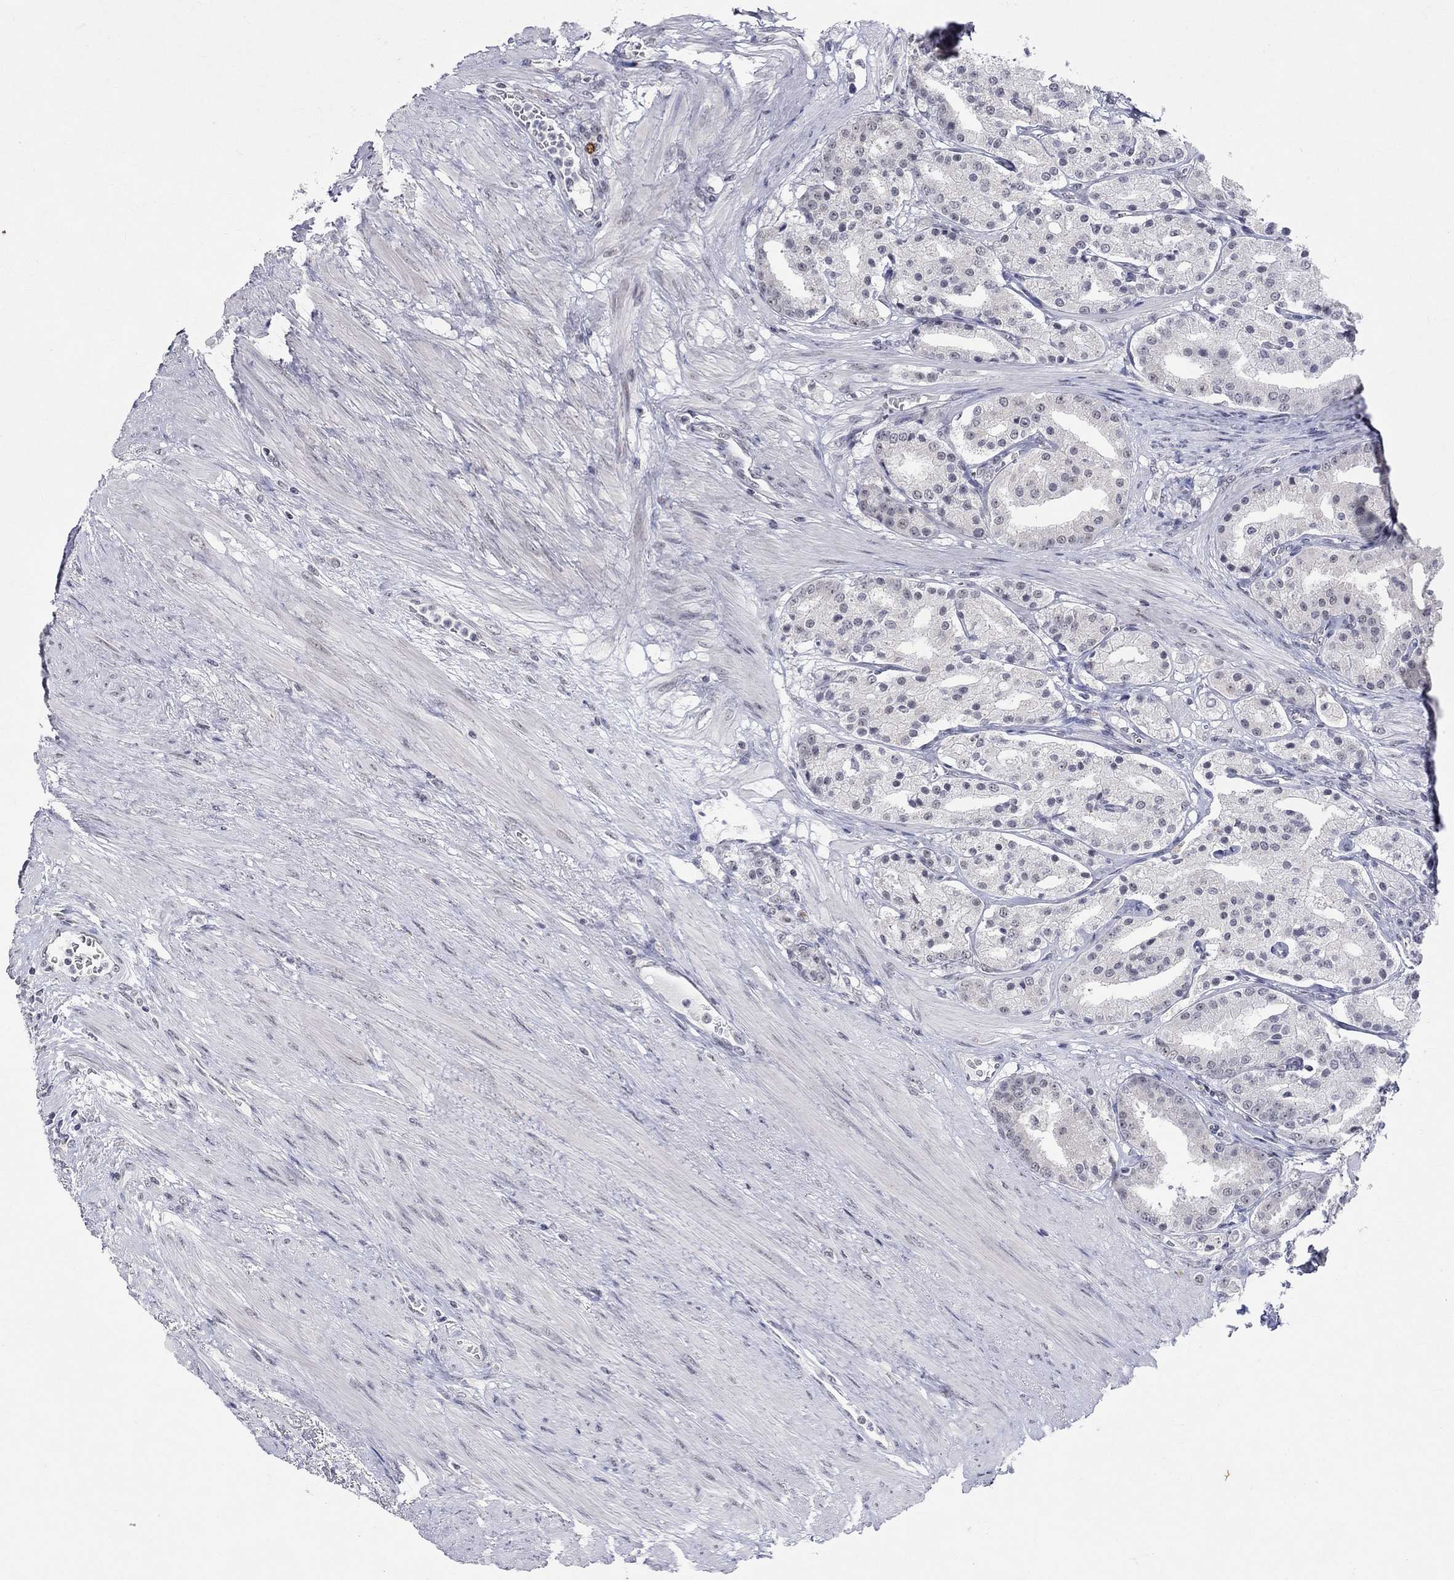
{"staining": {"intensity": "negative", "quantity": "none", "location": "none"}, "tissue": "prostate cancer", "cell_type": "Tumor cells", "image_type": "cancer", "snomed": [{"axis": "morphology", "description": "Adenocarcinoma, NOS"}, {"axis": "topography", "description": "Prostate"}], "caption": "IHC photomicrograph of neoplastic tissue: adenocarcinoma (prostate) stained with DAB (3,3'-diaminobenzidine) reveals no significant protein expression in tumor cells. (Immunohistochemistry (ihc), brightfield microscopy, high magnification).", "gene": "TMEM143", "patient": {"sex": "male", "age": 69}}